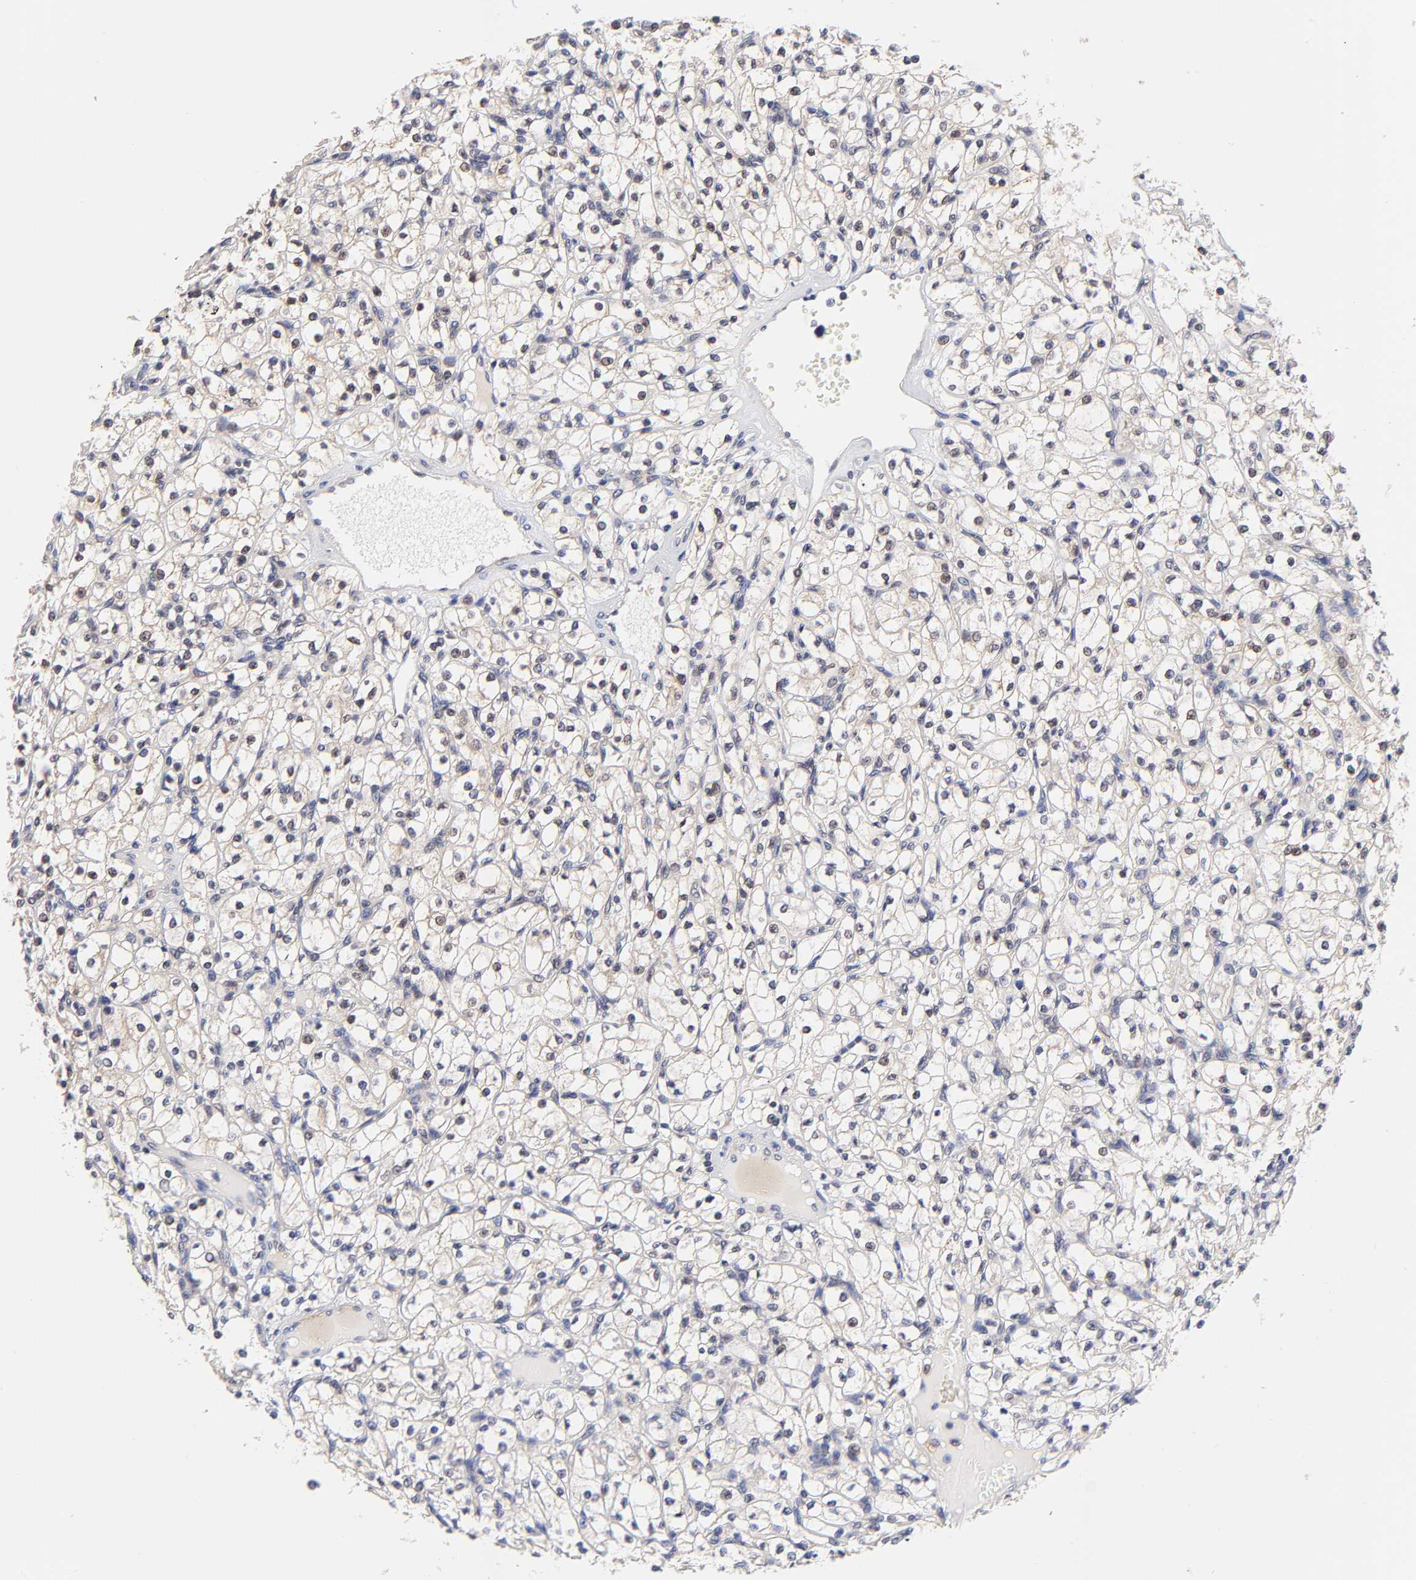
{"staining": {"intensity": "moderate", "quantity": "25%-75%", "location": "nuclear"}, "tissue": "renal cancer", "cell_type": "Tumor cells", "image_type": "cancer", "snomed": [{"axis": "morphology", "description": "Adenocarcinoma, NOS"}, {"axis": "topography", "description": "Kidney"}], "caption": "A medium amount of moderate nuclear staining is present in about 25%-75% of tumor cells in renal adenocarcinoma tissue.", "gene": "TXNL1", "patient": {"sex": "male", "age": 61}}